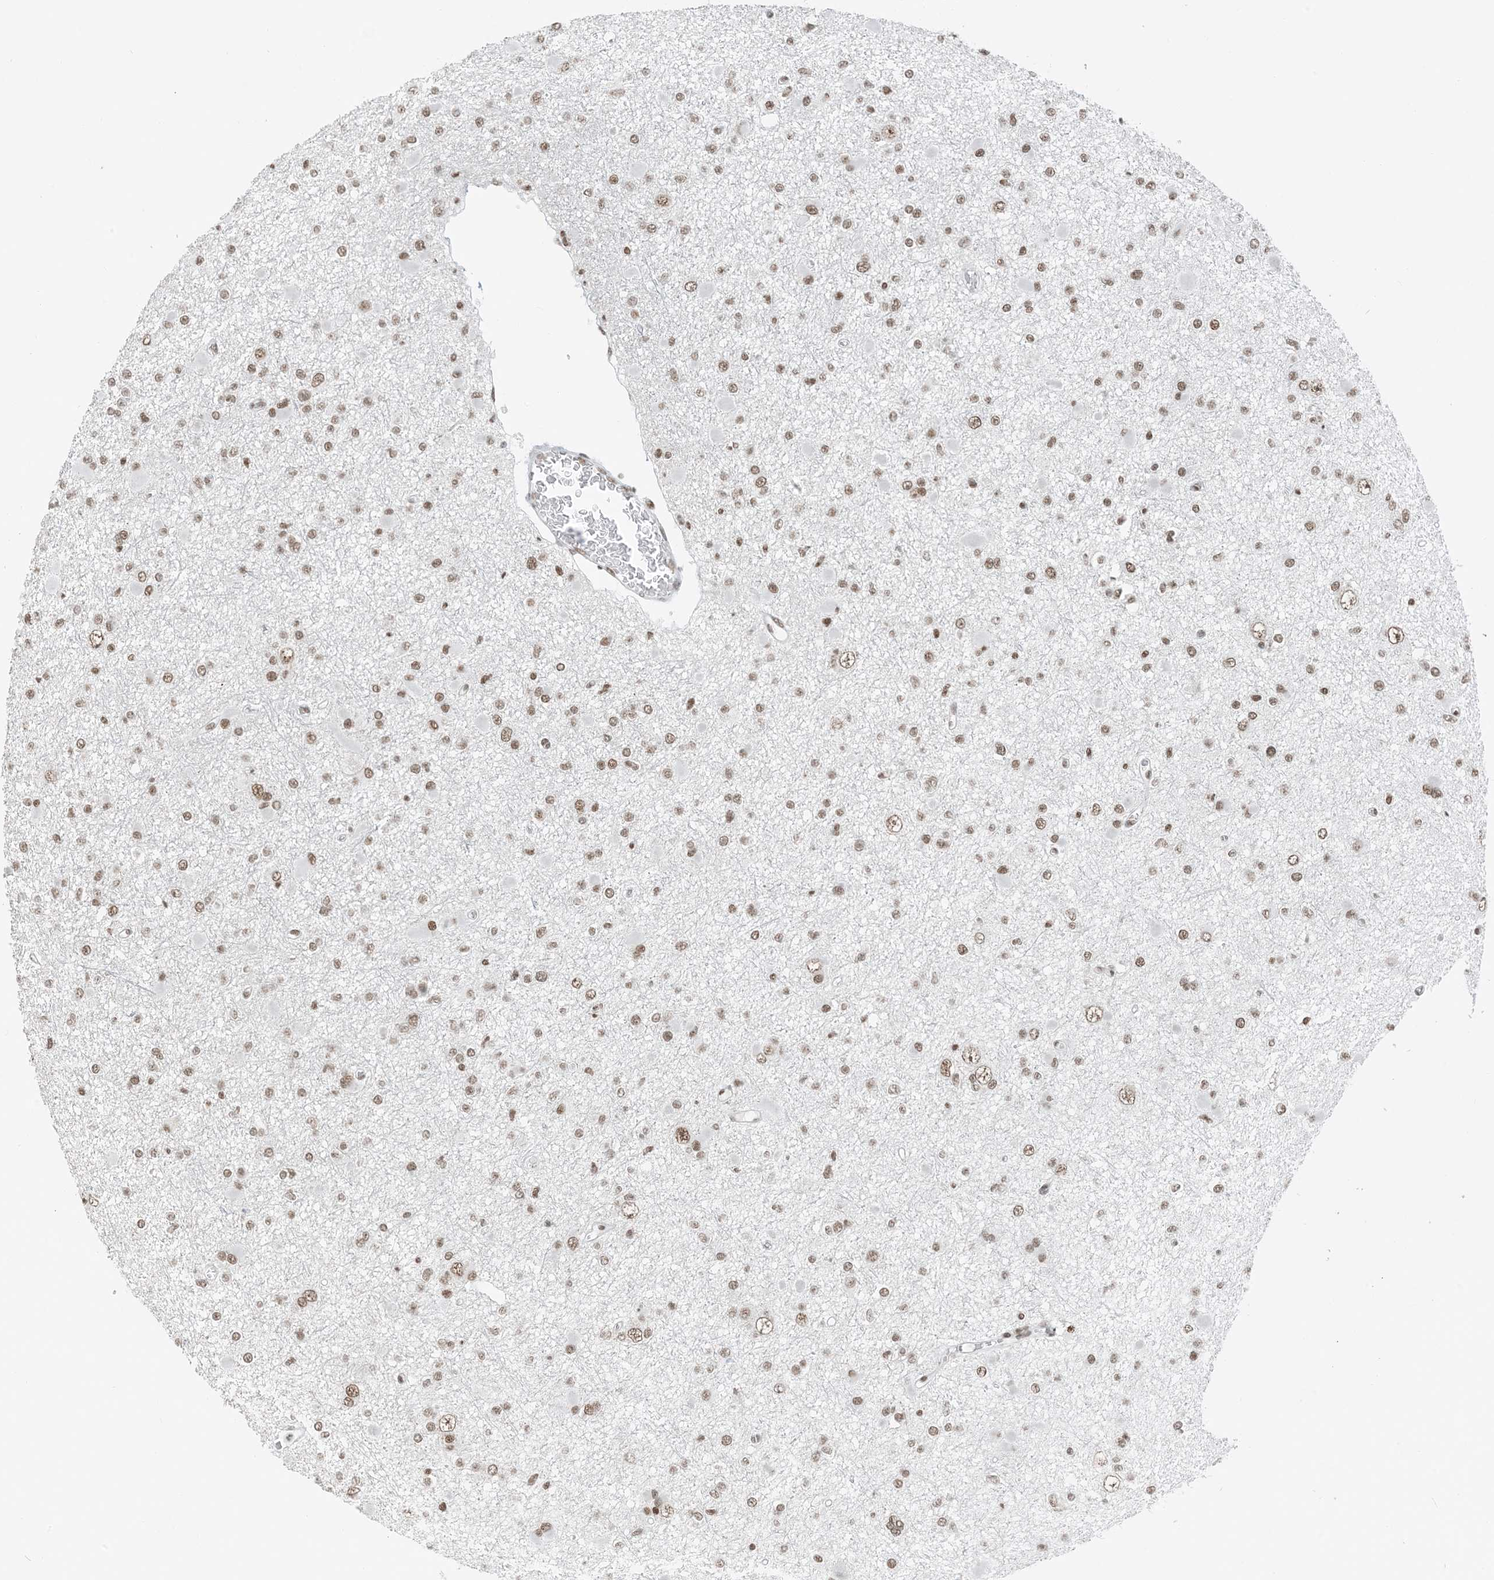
{"staining": {"intensity": "moderate", "quantity": ">75%", "location": "nuclear"}, "tissue": "glioma", "cell_type": "Tumor cells", "image_type": "cancer", "snomed": [{"axis": "morphology", "description": "Glioma, malignant, Low grade"}, {"axis": "topography", "description": "Brain"}], "caption": "Tumor cells demonstrate medium levels of moderate nuclear expression in approximately >75% of cells in glioma.", "gene": "ZNF500", "patient": {"sex": "female", "age": 22}}